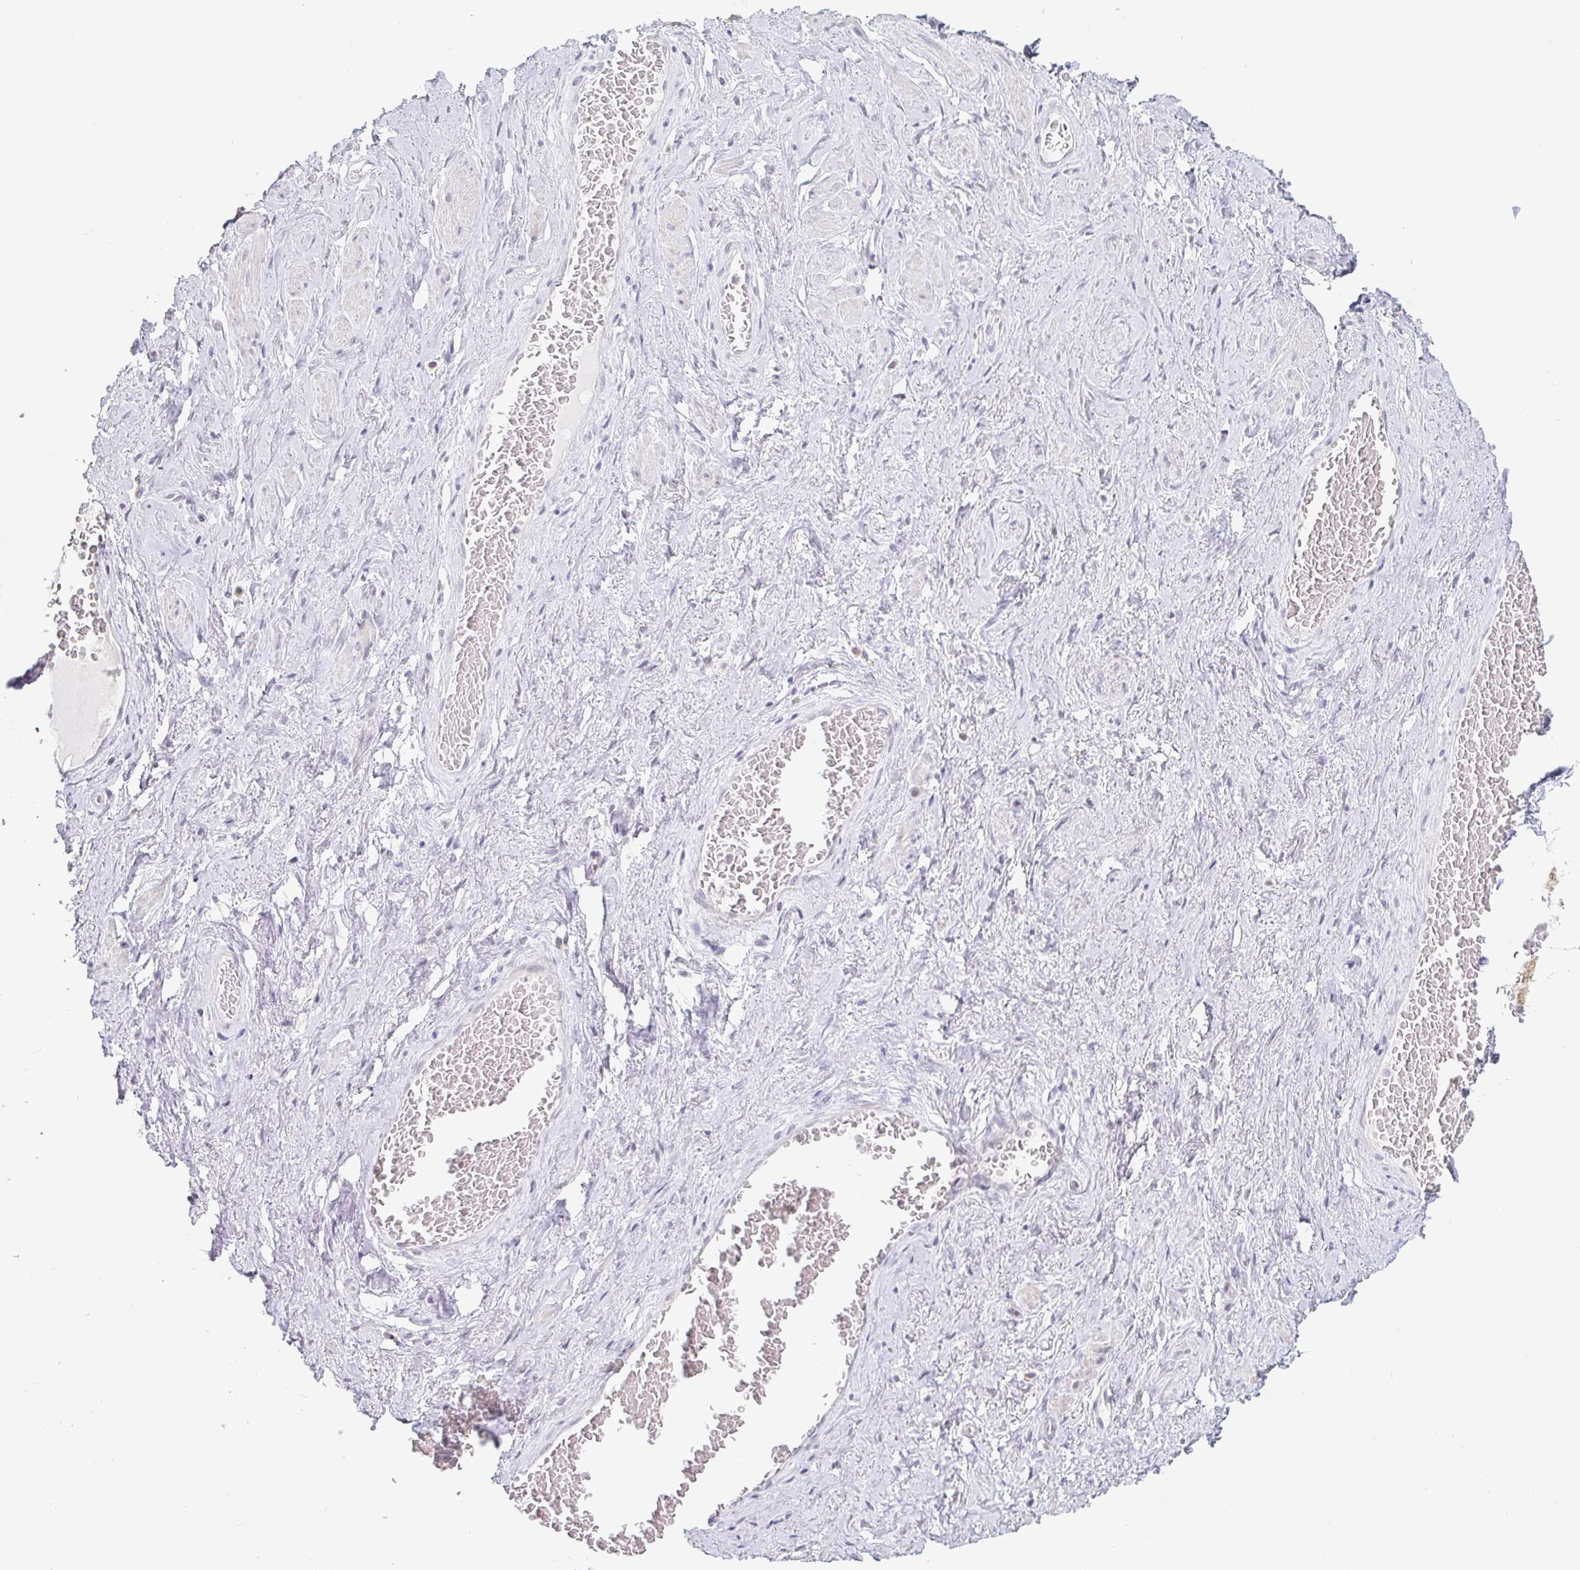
{"staining": {"intensity": "weak", "quantity": ">75%", "location": "cytoplasmic/membranous,nuclear"}, "tissue": "adipose tissue", "cell_type": "Adipocytes", "image_type": "normal", "snomed": [{"axis": "morphology", "description": "Normal tissue, NOS"}, {"axis": "topography", "description": "Vagina"}, {"axis": "topography", "description": "Peripheral nerve tissue"}], "caption": "This histopathology image exhibits IHC staining of benign adipose tissue, with low weak cytoplasmic/membranous,nuclear staining in about >75% of adipocytes.", "gene": "NME9", "patient": {"sex": "female", "age": 71}}